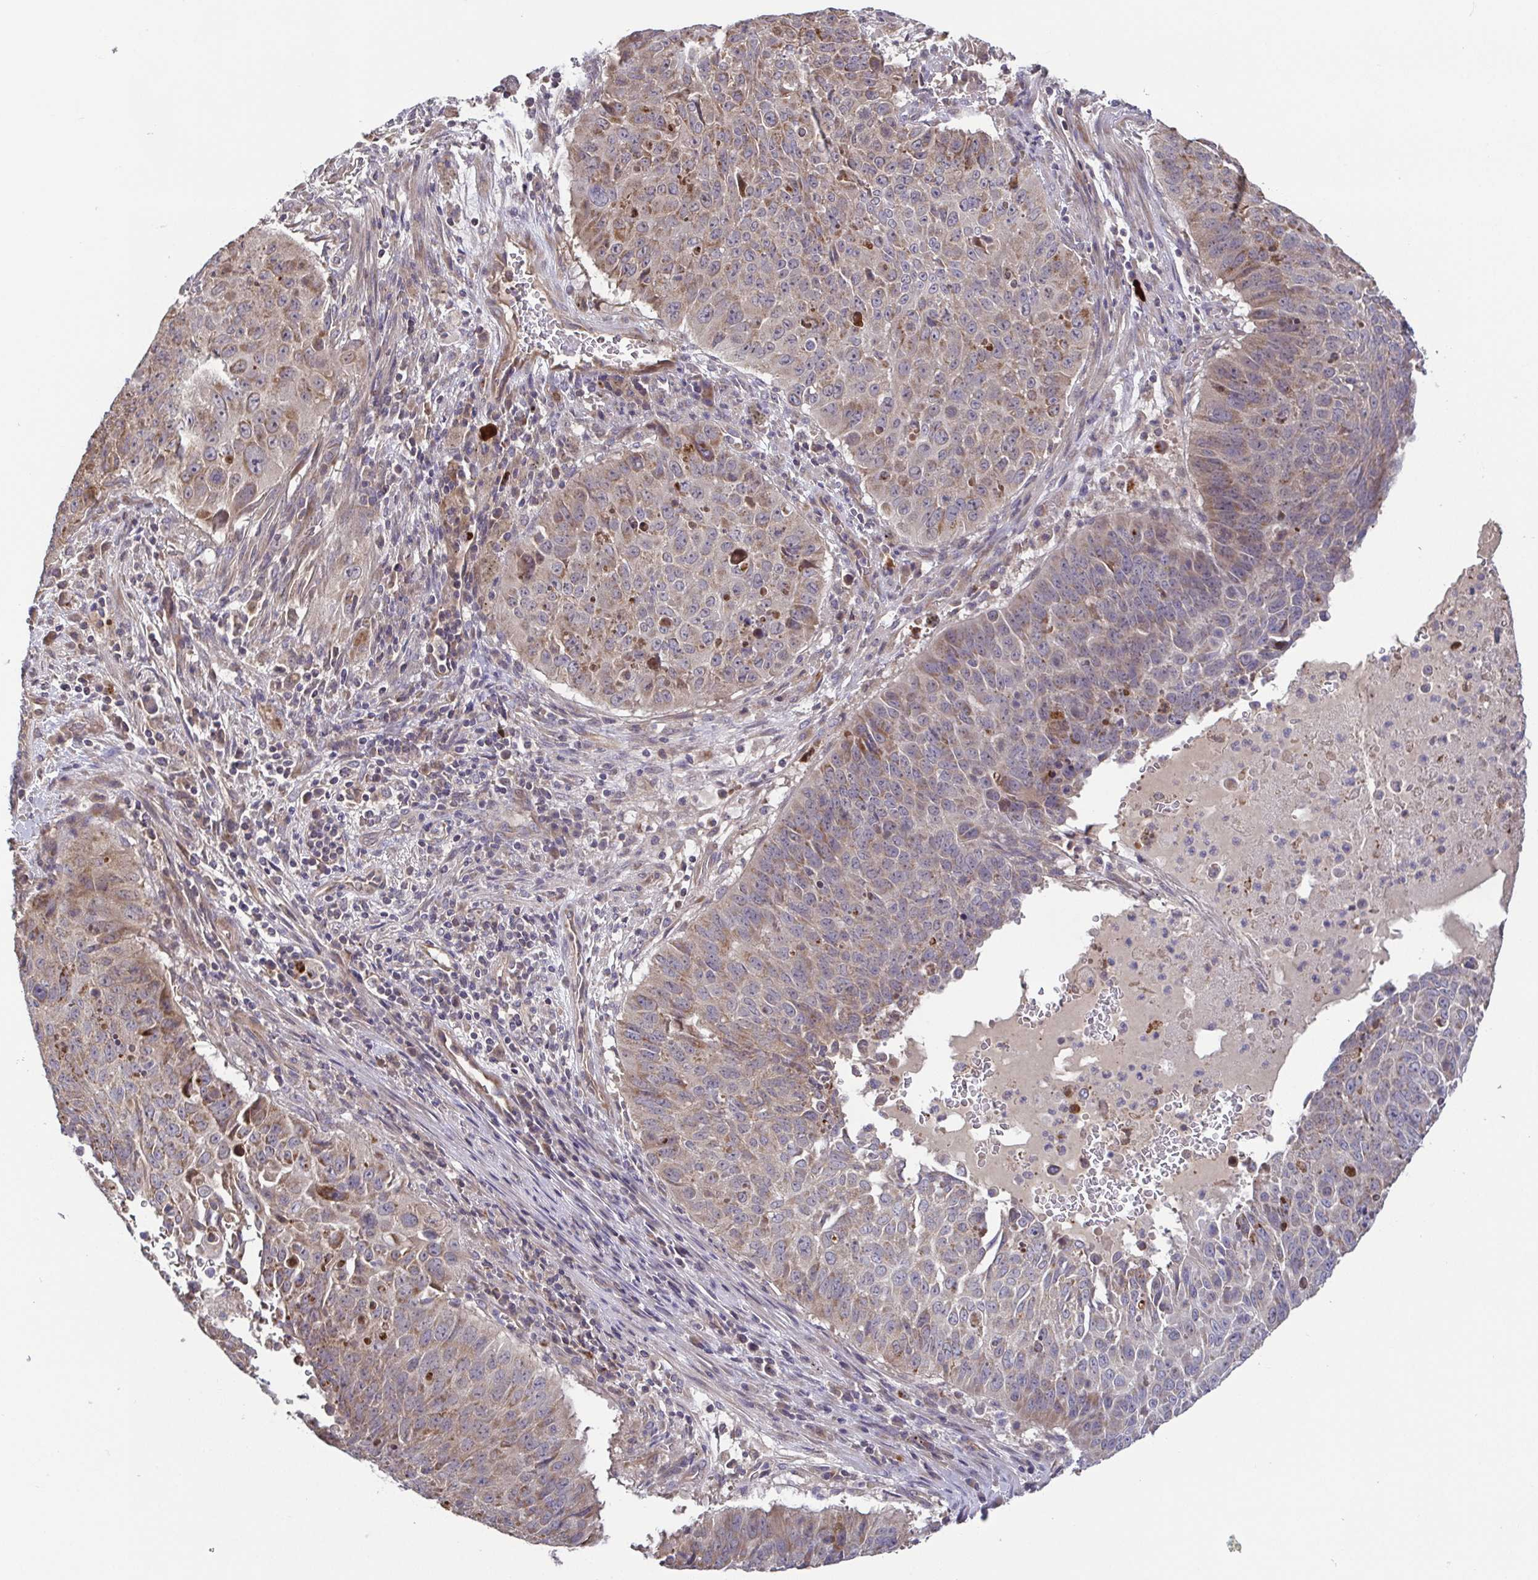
{"staining": {"intensity": "weak", "quantity": "25%-75%", "location": "cytoplasmic/membranous"}, "tissue": "lung cancer", "cell_type": "Tumor cells", "image_type": "cancer", "snomed": [{"axis": "morphology", "description": "Normal tissue, NOS"}, {"axis": "morphology", "description": "Squamous cell carcinoma, NOS"}, {"axis": "topography", "description": "Bronchus"}, {"axis": "topography", "description": "Lung"}], "caption": "IHC micrograph of neoplastic tissue: lung cancer (squamous cell carcinoma) stained using immunohistochemistry displays low levels of weak protein expression localized specifically in the cytoplasmic/membranous of tumor cells, appearing as a cytoplasmic/membranous brown color.", "gene": "OSBPL7", "patient": {"sex": "male", "age": 64}}